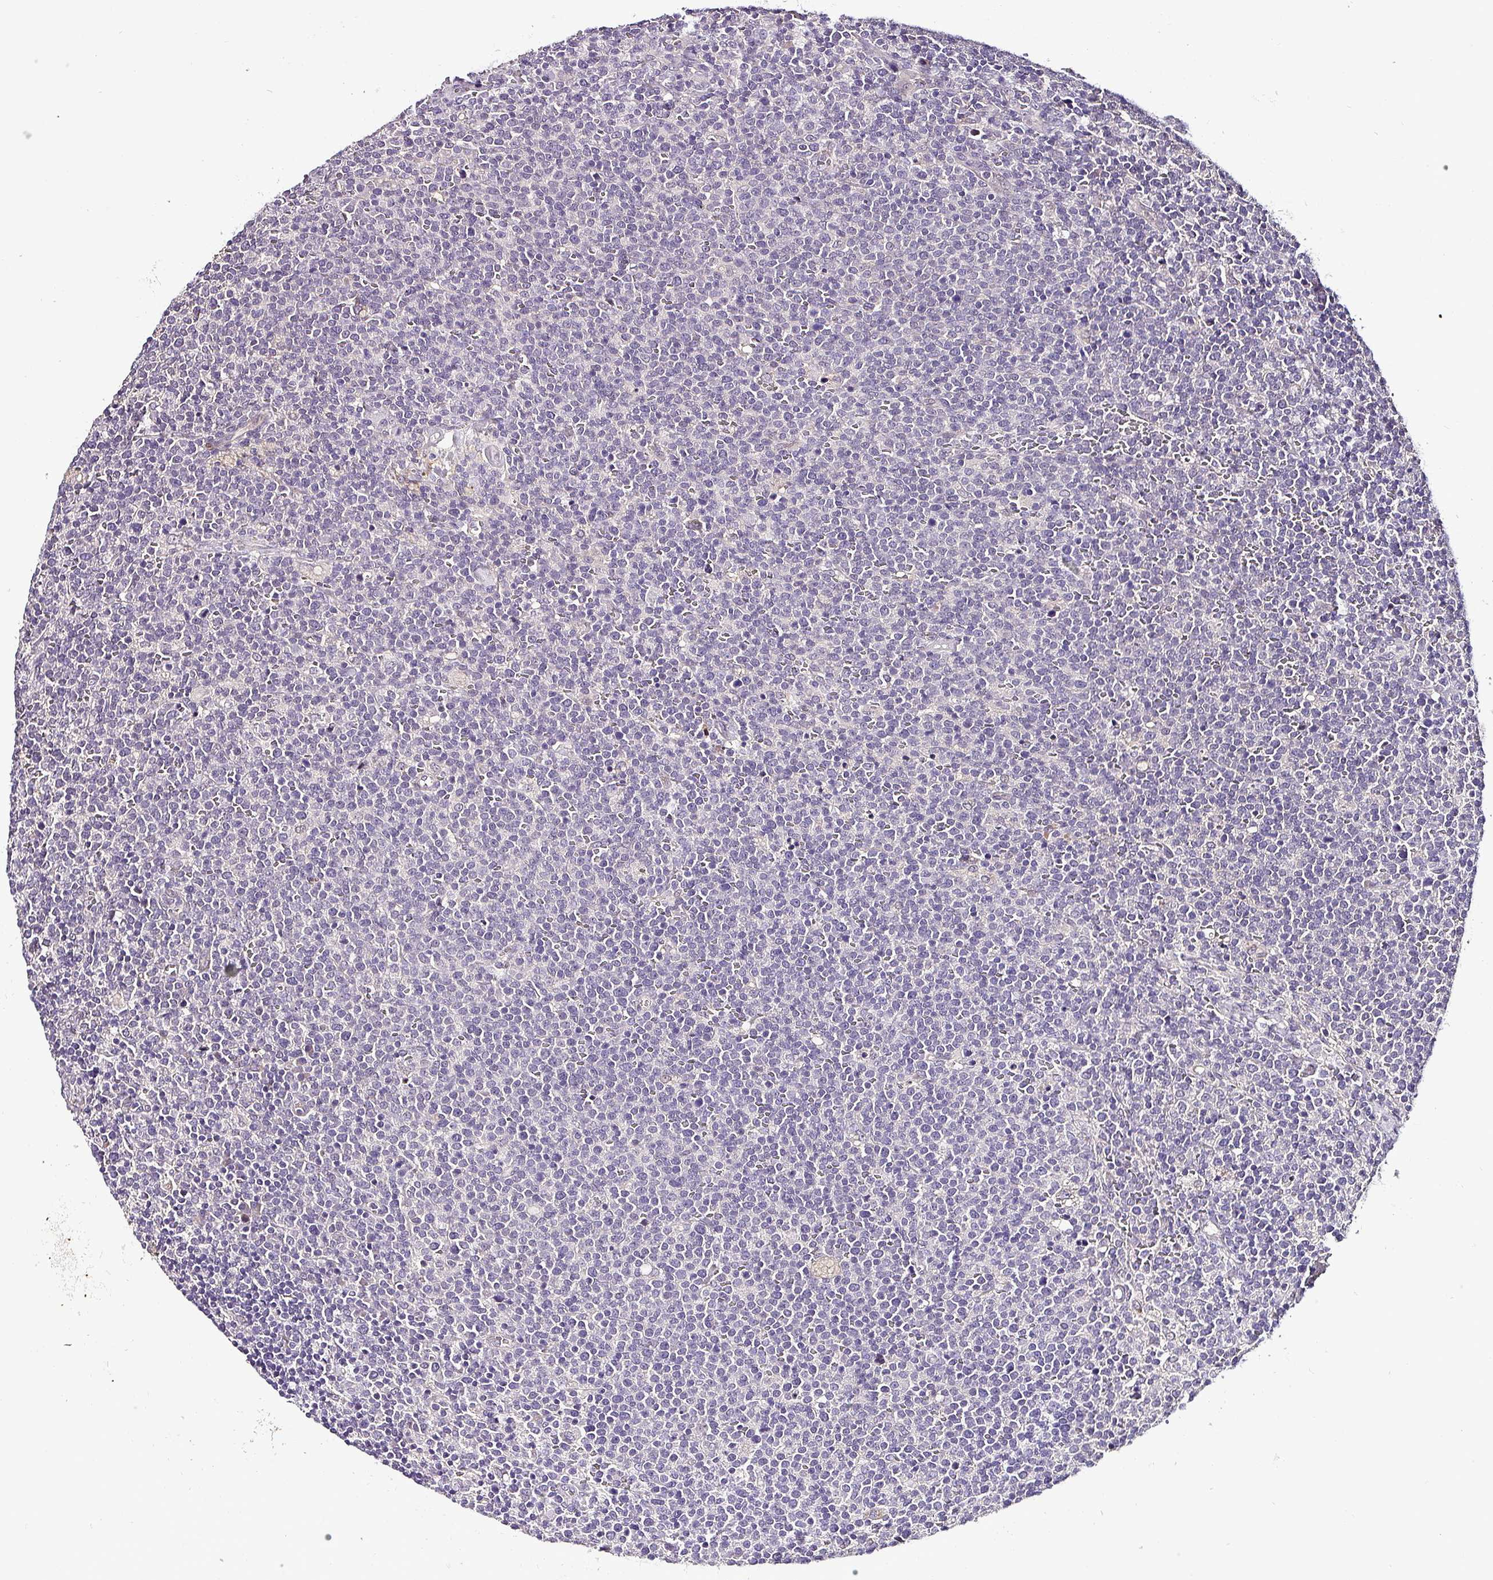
{"staining": {"intensity": "negative", "quantity": "none", "location": "none"}, "tissue": "lymphoma", "cell_type": "Tumor cells", "image_type": "cancer", "snomed": [{"axis": "morphology", "description": "Malignant lymphoma, non-Hodgkin's type, High grade"}, {"axis": "topography", "description": "Lymph node"}], "caption": "High magnification brightfield microscopy of lymphoma stained with DAB (3,3'-diaminobenzidine) (brown) and counterstained with hematoxylin (blue): tumor cells show no significant staining.", "gene": "GRAPL", "patient": {"sex": "male", "age": 61}}